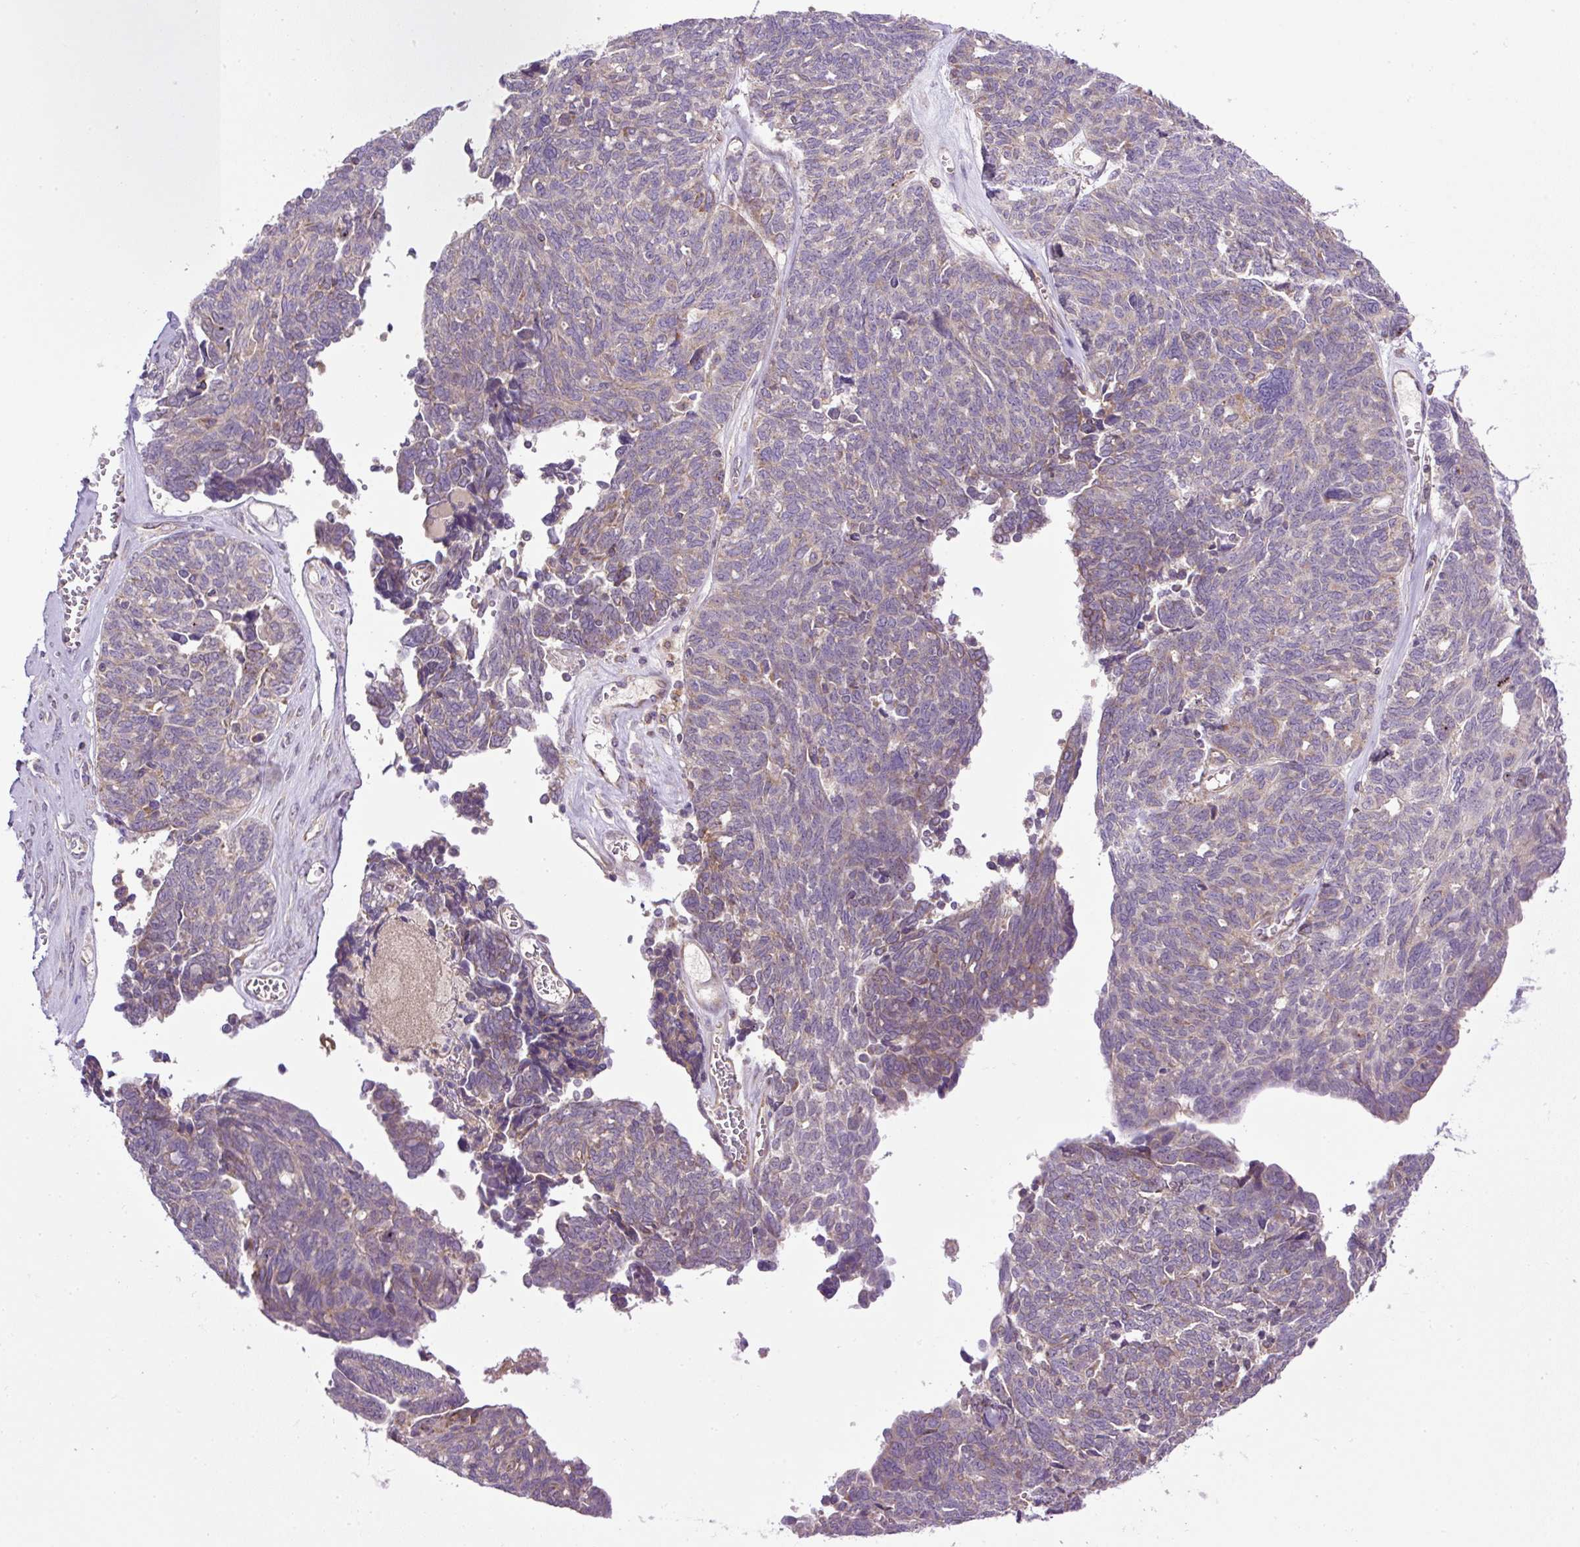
{"staining": {"intensity": "weak", "quantity": "25%-75%", "location": "cytoplasmic/membranous"}, "tissue": "ovarian cancer", "cell_type": "Tumor cells", "image_type": "cancer", "snomed": [{"axis": "morphology", "description": "Cystadenocarcinoma, serous, NOS"}, {"axis": "topography", "description": "Ovary"}], "caption": "A high-resolution histopathology image shows IHC staining of ovarian cancer, which shows weak cytoplasmic/membranous expression in approximately 25%-75% of tumor cells. (Stains: DAB in brown, nuclei in blue, Microscopy: brightfield microscopy at high magnification).", "gene": "ZNF547", "patient": {"sex": "female", "age": 79}}